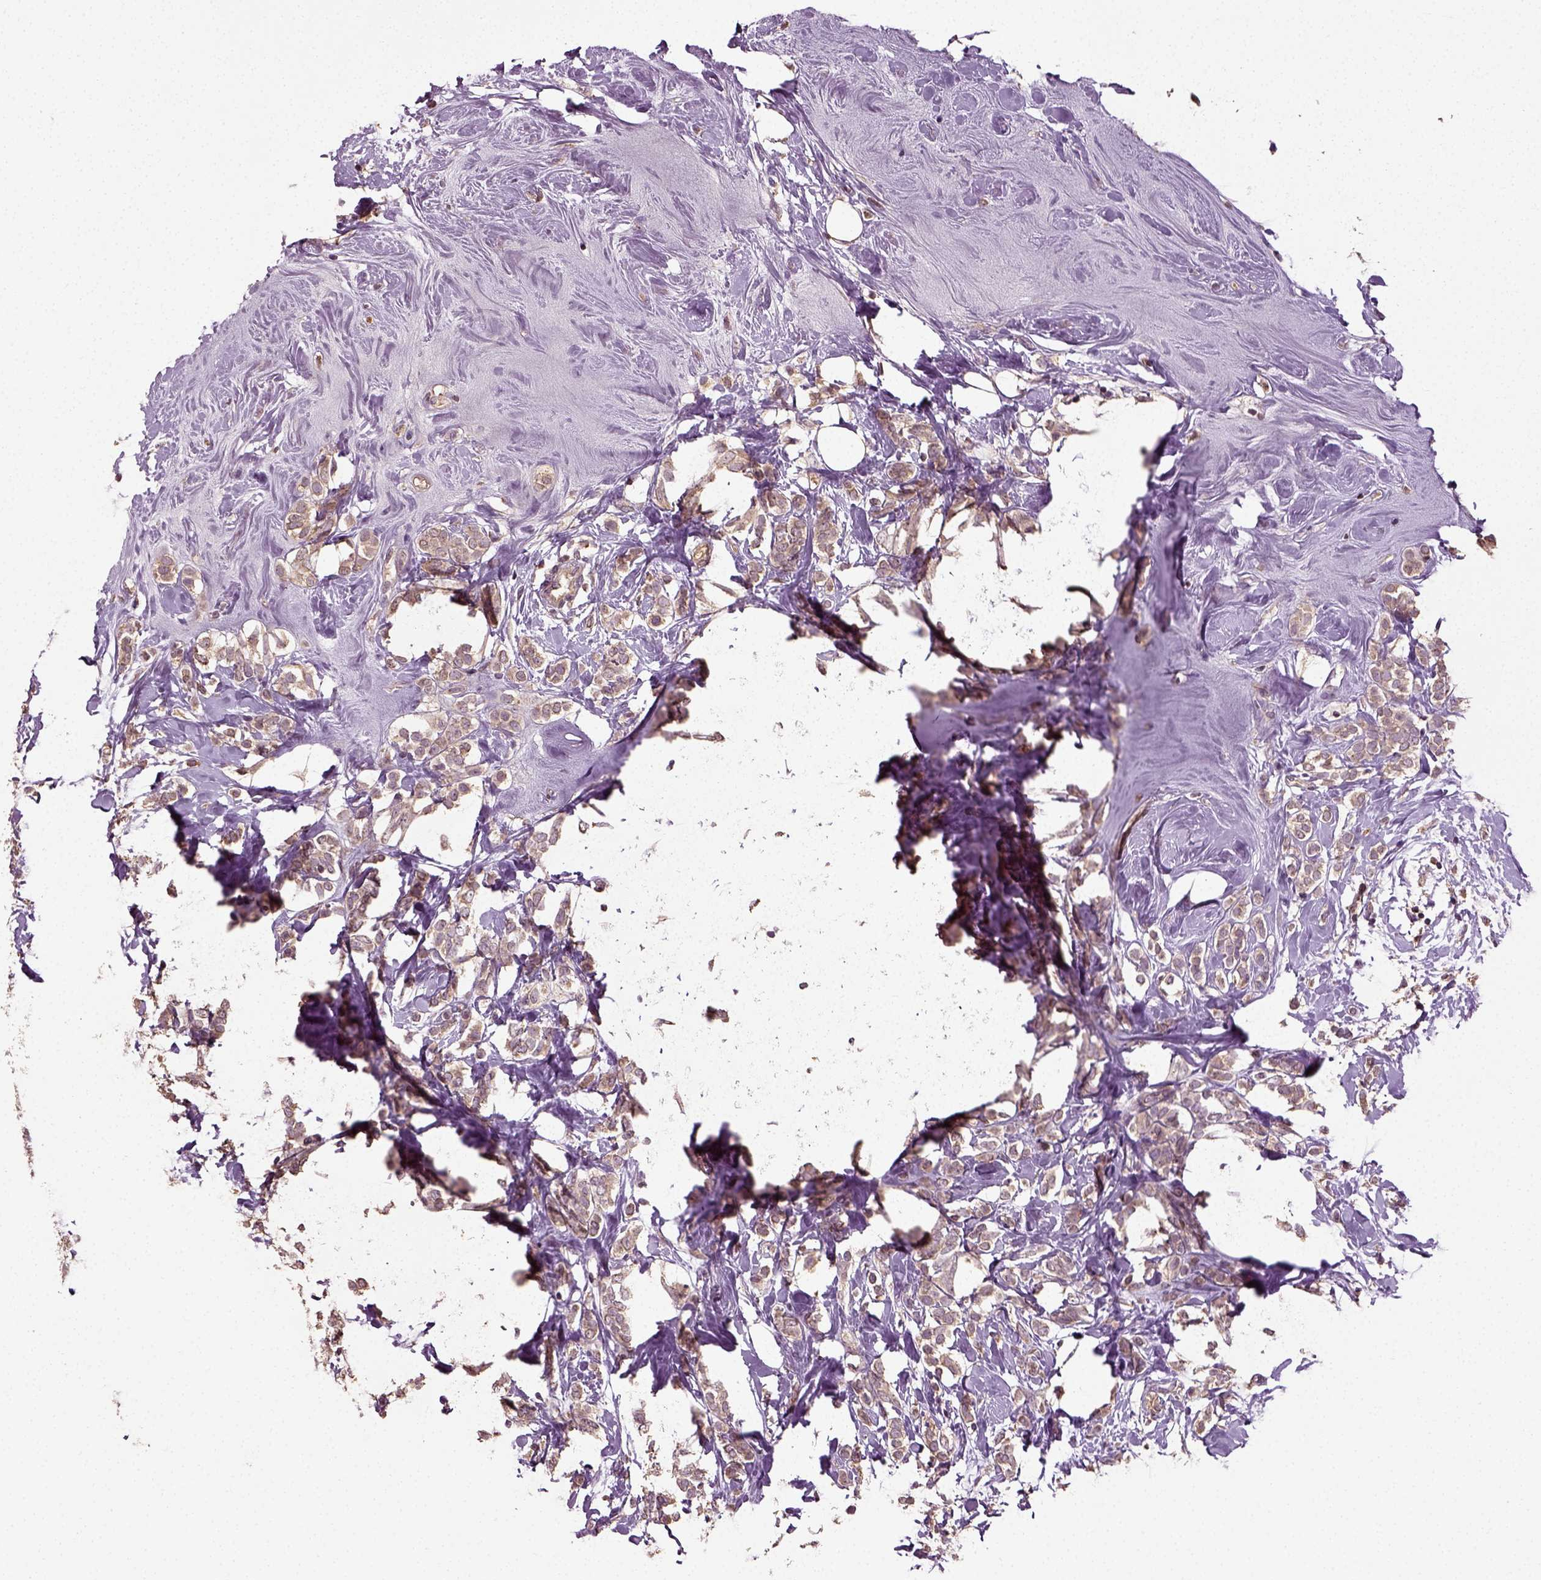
{"staining": {"intensity": "weak", "quantity": ">75%", "location": "cytoplasmic/membranous"}, "tissue": "breast cancer", "cell_type": "Tumor cells", "image_type": "cancer", "snomed": [{"axis": "morphology", "description": "Lobular carcinoma"}, {"axis": "topography", "description": "Breast"}], "caption": "This histopathology image reveals immunohistochemistry staining of breast cancer (lobular carcinoma), with low weak cytoplasmic/membranous staining in about >75% of tumor cells.", "gene": "ERV3-1", "patient": {"sex": "female", "age": 49}}